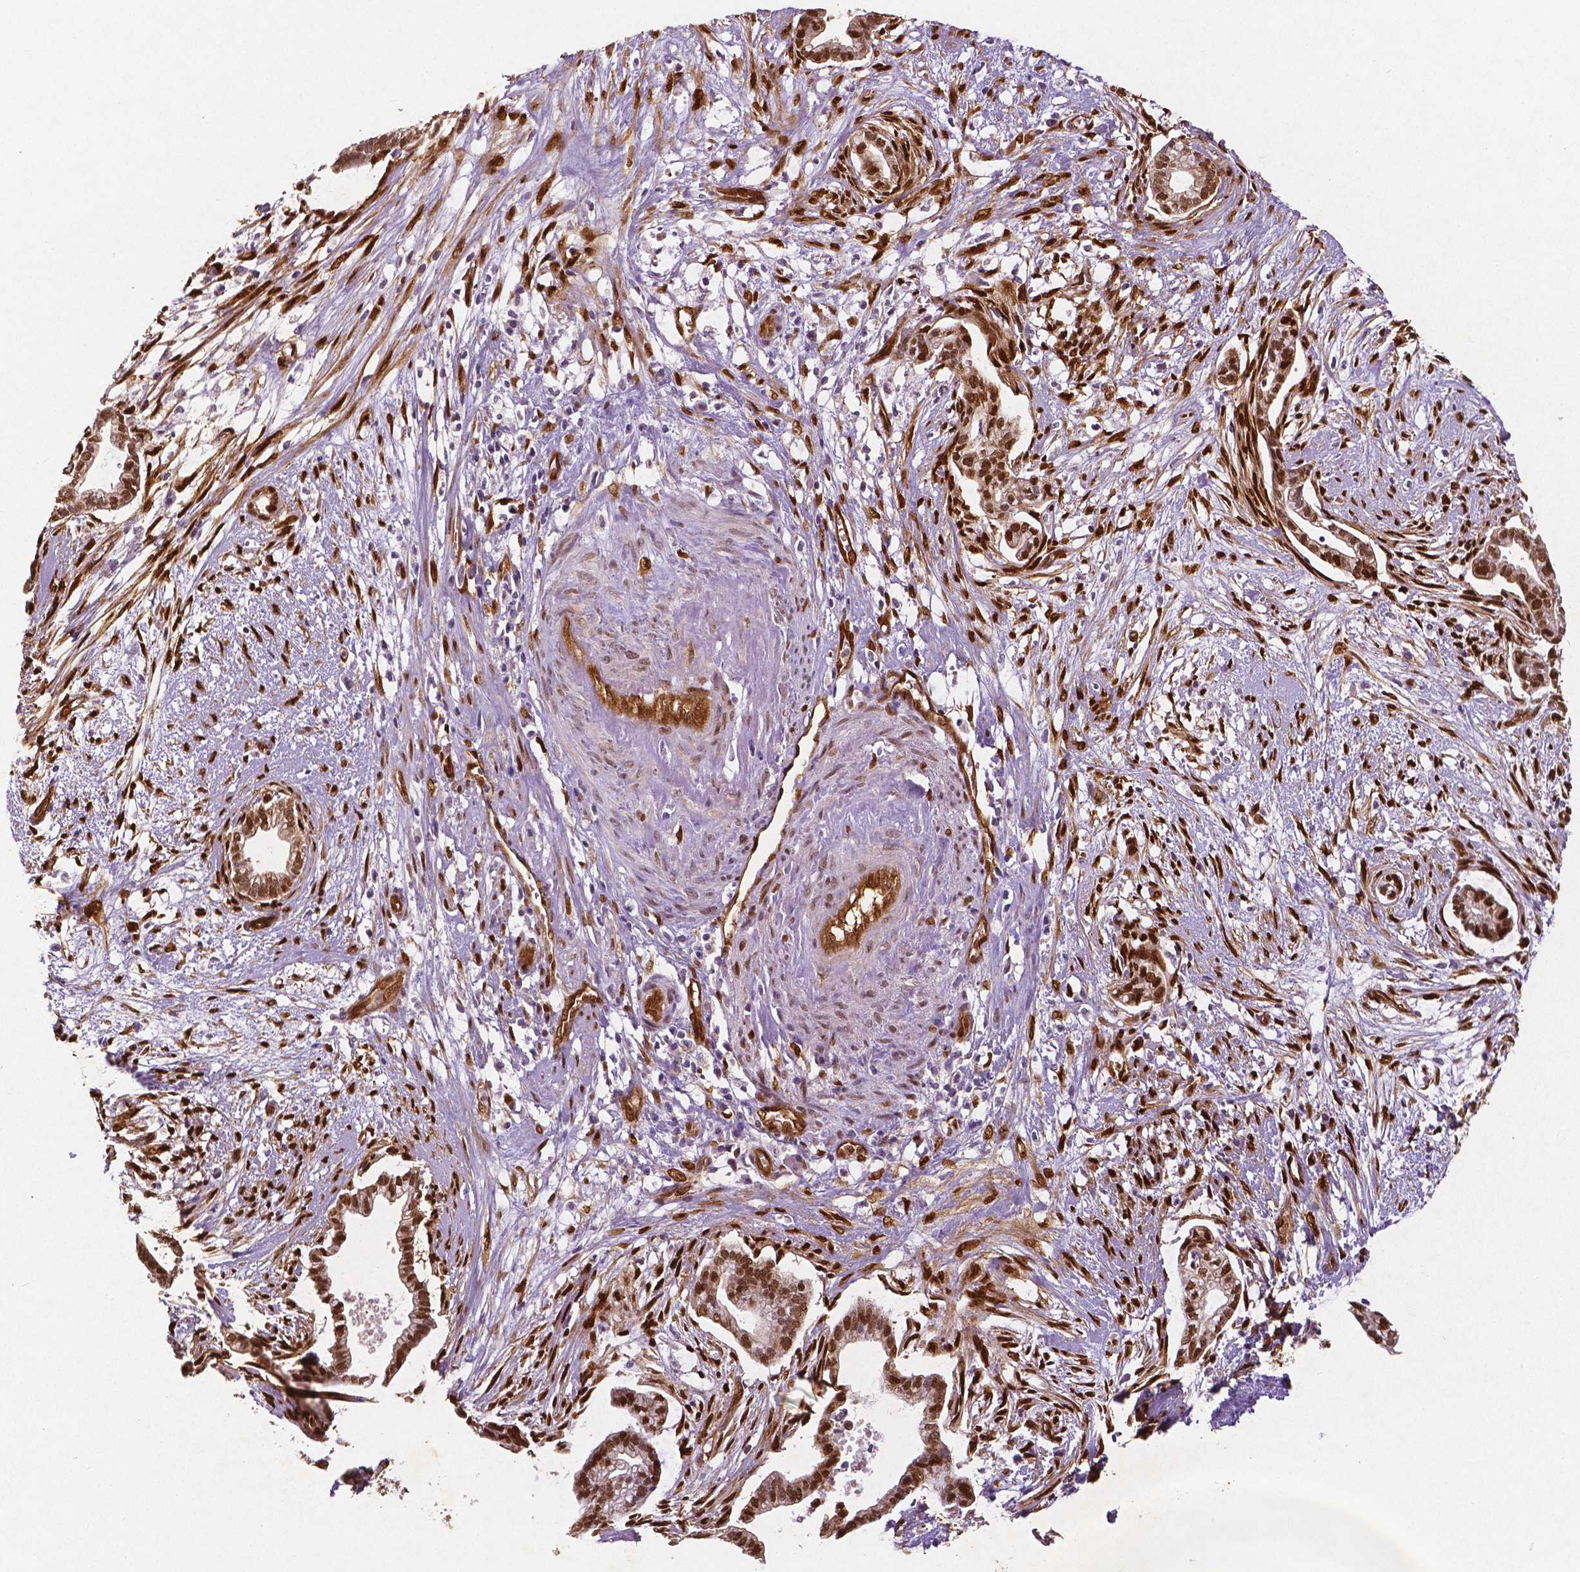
{"staining": {"intensity": "moderate", "quantity": ">75%", "location": "cytoplasmic/membranous,nuclear"}, "tissue": "cervical cancer", "cell_type": "Tumor cells", "image_type": "cancer", "snomed": [{"axis": "morphology", "description": "Adenocarcinoma, NOS"}, {"axis": "topography", "description": "Cervix"}], "caption": "Cervical cancer was stained to show a protein in brown. There is medium levels of moderate cytoplasmic/membranous and nuclear staining in about >75% of tumor cells.", "gene": "WWTR1", "patient": {"sex": "female", "age": 62}}